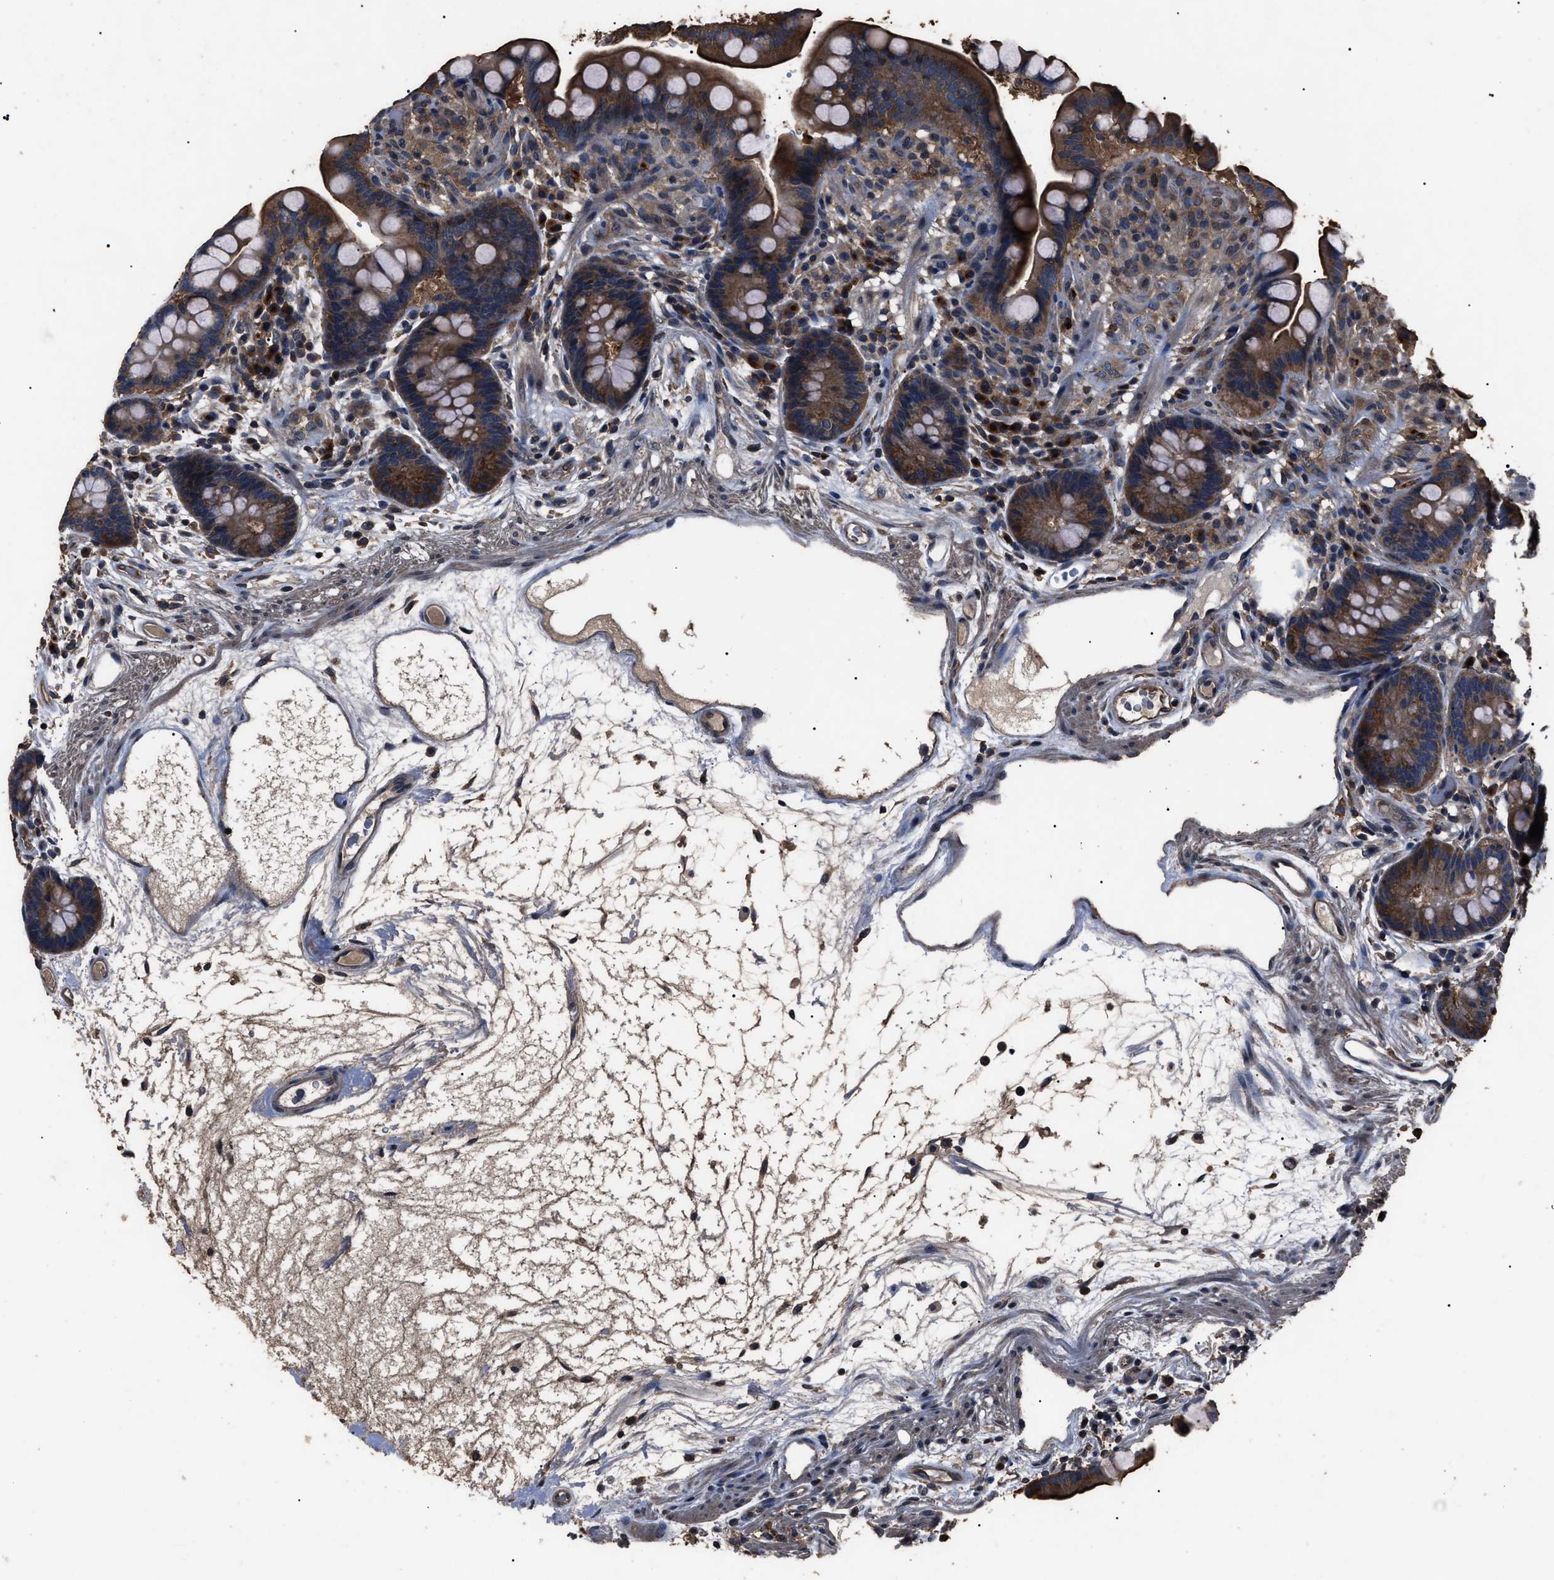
{"staining": {"intensity": "moderate", "quantity": ">75%", "location": "cytoplasmic/membranous"}, "tissue": "colon", "cell_type": "Endothelial cells", "image_type": "normal", "snomed": [{"axis": "morphology", "description": "Normal tissue, NOS"}, {"axis": "topography", "description": "Colon"}], "caption": "The immunohistochemical stain shows moderate cytoplasmic/membranous positivity in endothelial cells of benign colon.", "gene": "RNF216", "patient": {"sex": "male", "age": 73}}